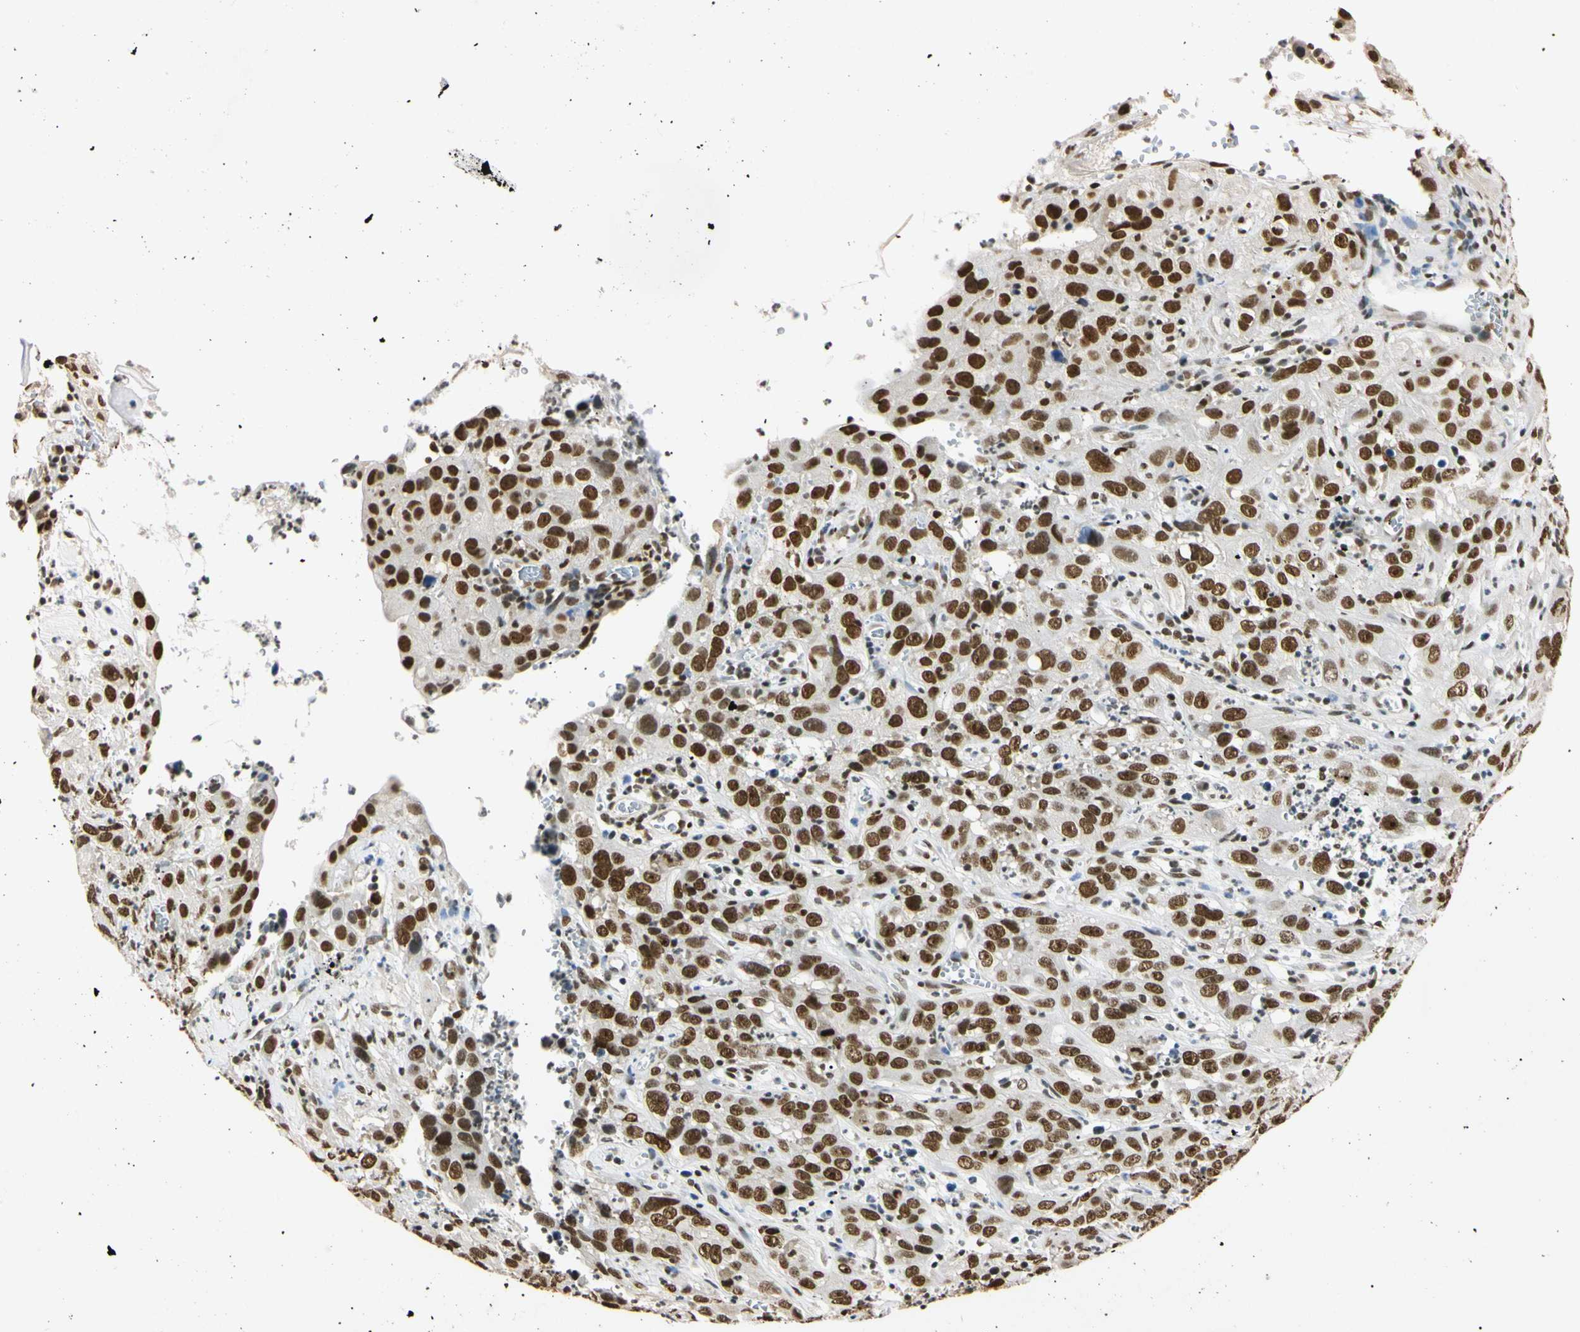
{"staining": {"intensity": "strong", "quantity": ">75%", "location": "nuclear"}, "tissue": "cervical cancer", "cell_type": "Tumor cells", "image_type": "cancer", "snomed": [{"axis": "morphology", "description": "Squamous cell carcinoma, NOS"}, {"axis": "topography", "description": "Cervix"}], "caption": "Strong nuclear protein staining is identified in approximately >75% of tumor cells in cervical cancer (squamous cell carcinoma).", "gene": "SMARCA5", "patient": {"sex": "female", "age": 32}}